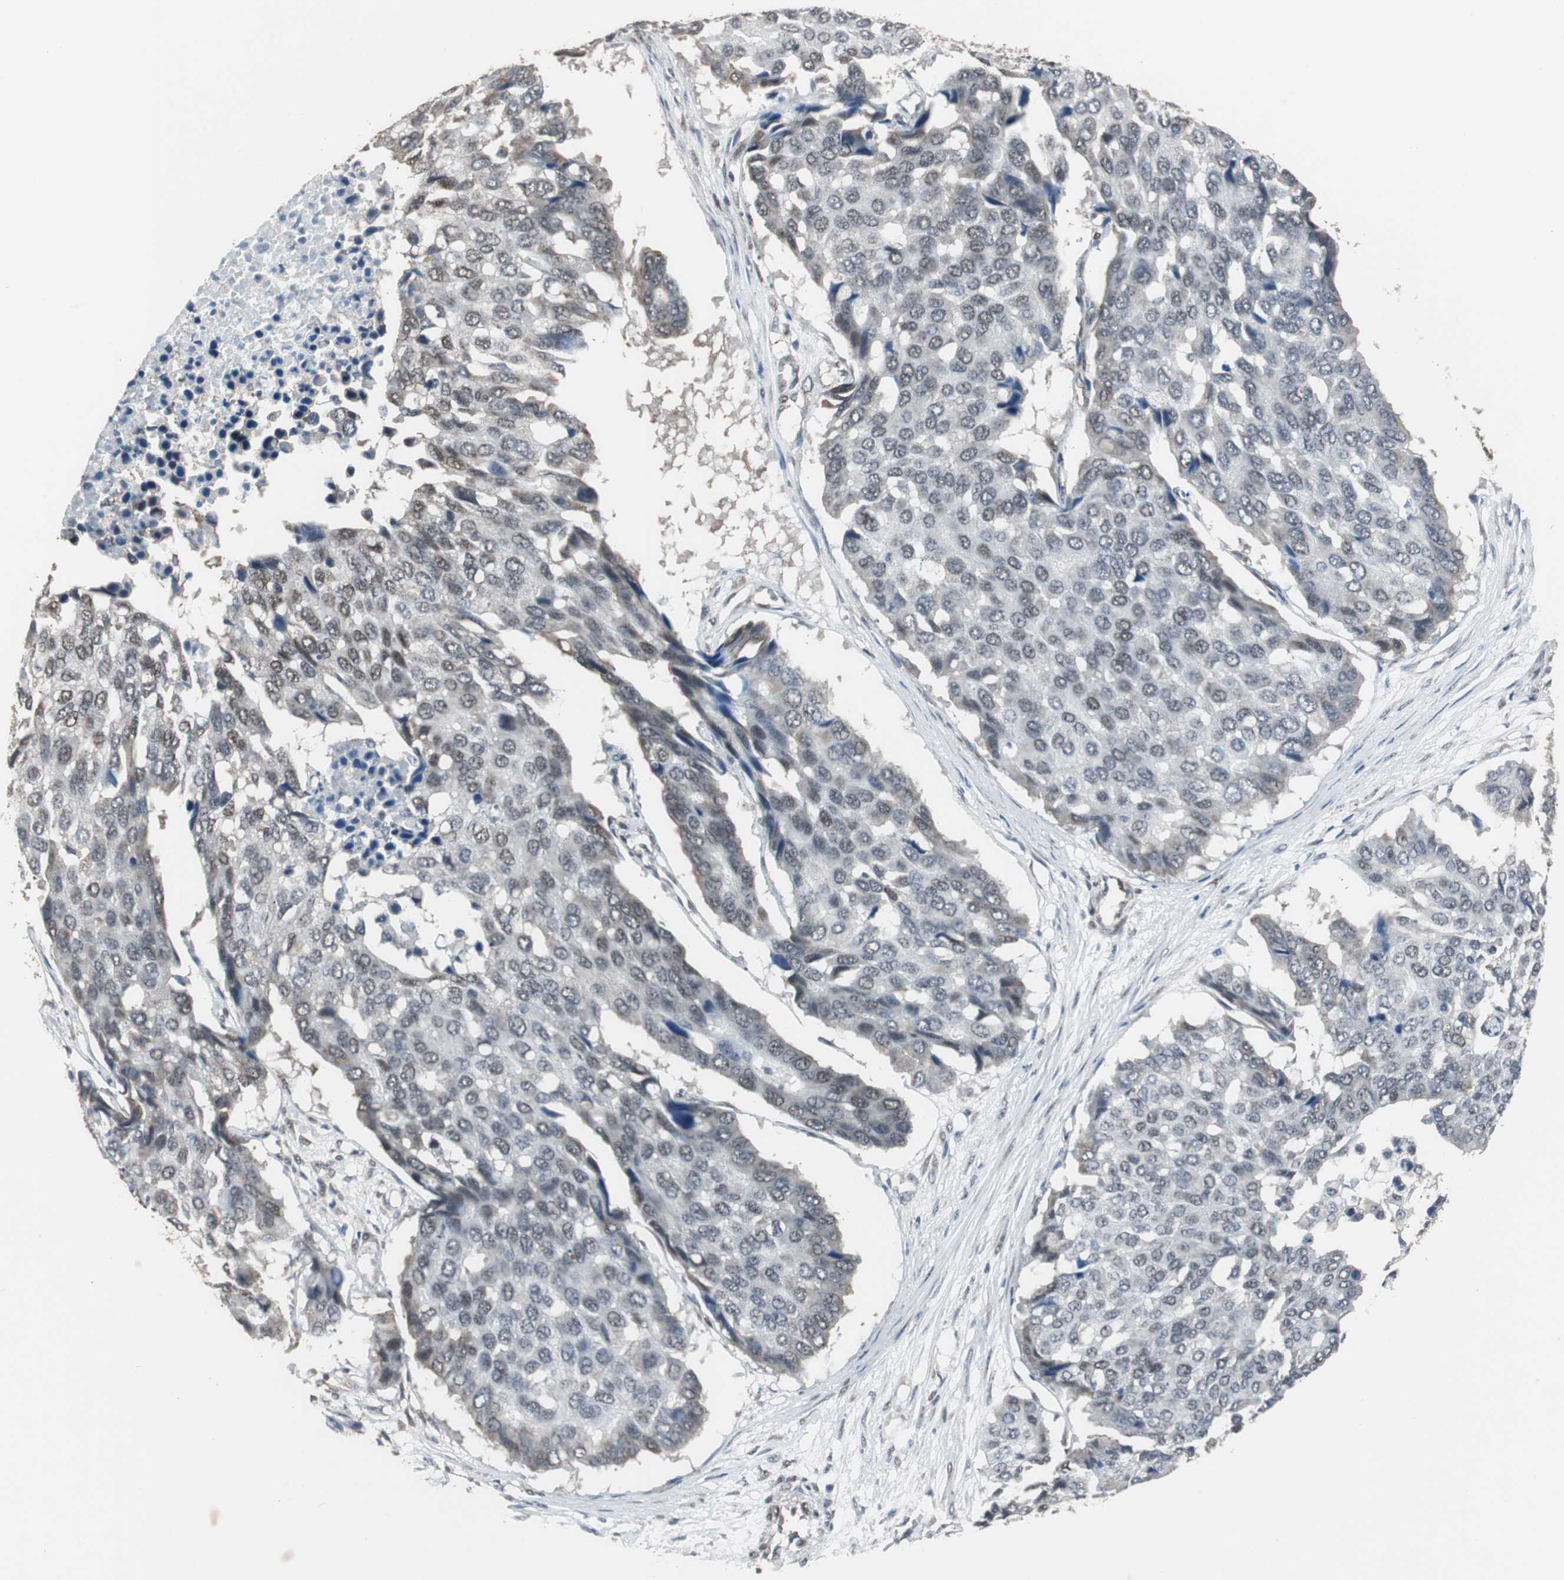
{"staining": {"intensity": "weak", "quantity": "25%-75%", "location": "nuclear"}, "tissue": "pancreatic cancer", "cell_type": "Tumor cells", "image_type": "cancer", "snomed": [{"axis": "morphology", "description": "Adenocarcinoma, NOS"}, {"axis": "topography", "description": "Pancreas"}], "caption": "Immunohistochemistry histopathology image of neoplastic tissue: human pancreatic cancer stained using immunohistochemistry (IHC) exhibits low levels of weak protein expression localized specifically in the nuclear of tumor cells, appearing as a nuclear brown color.", "gene": "ZHX2", "patient": {"sex": "male", "age": 50}}